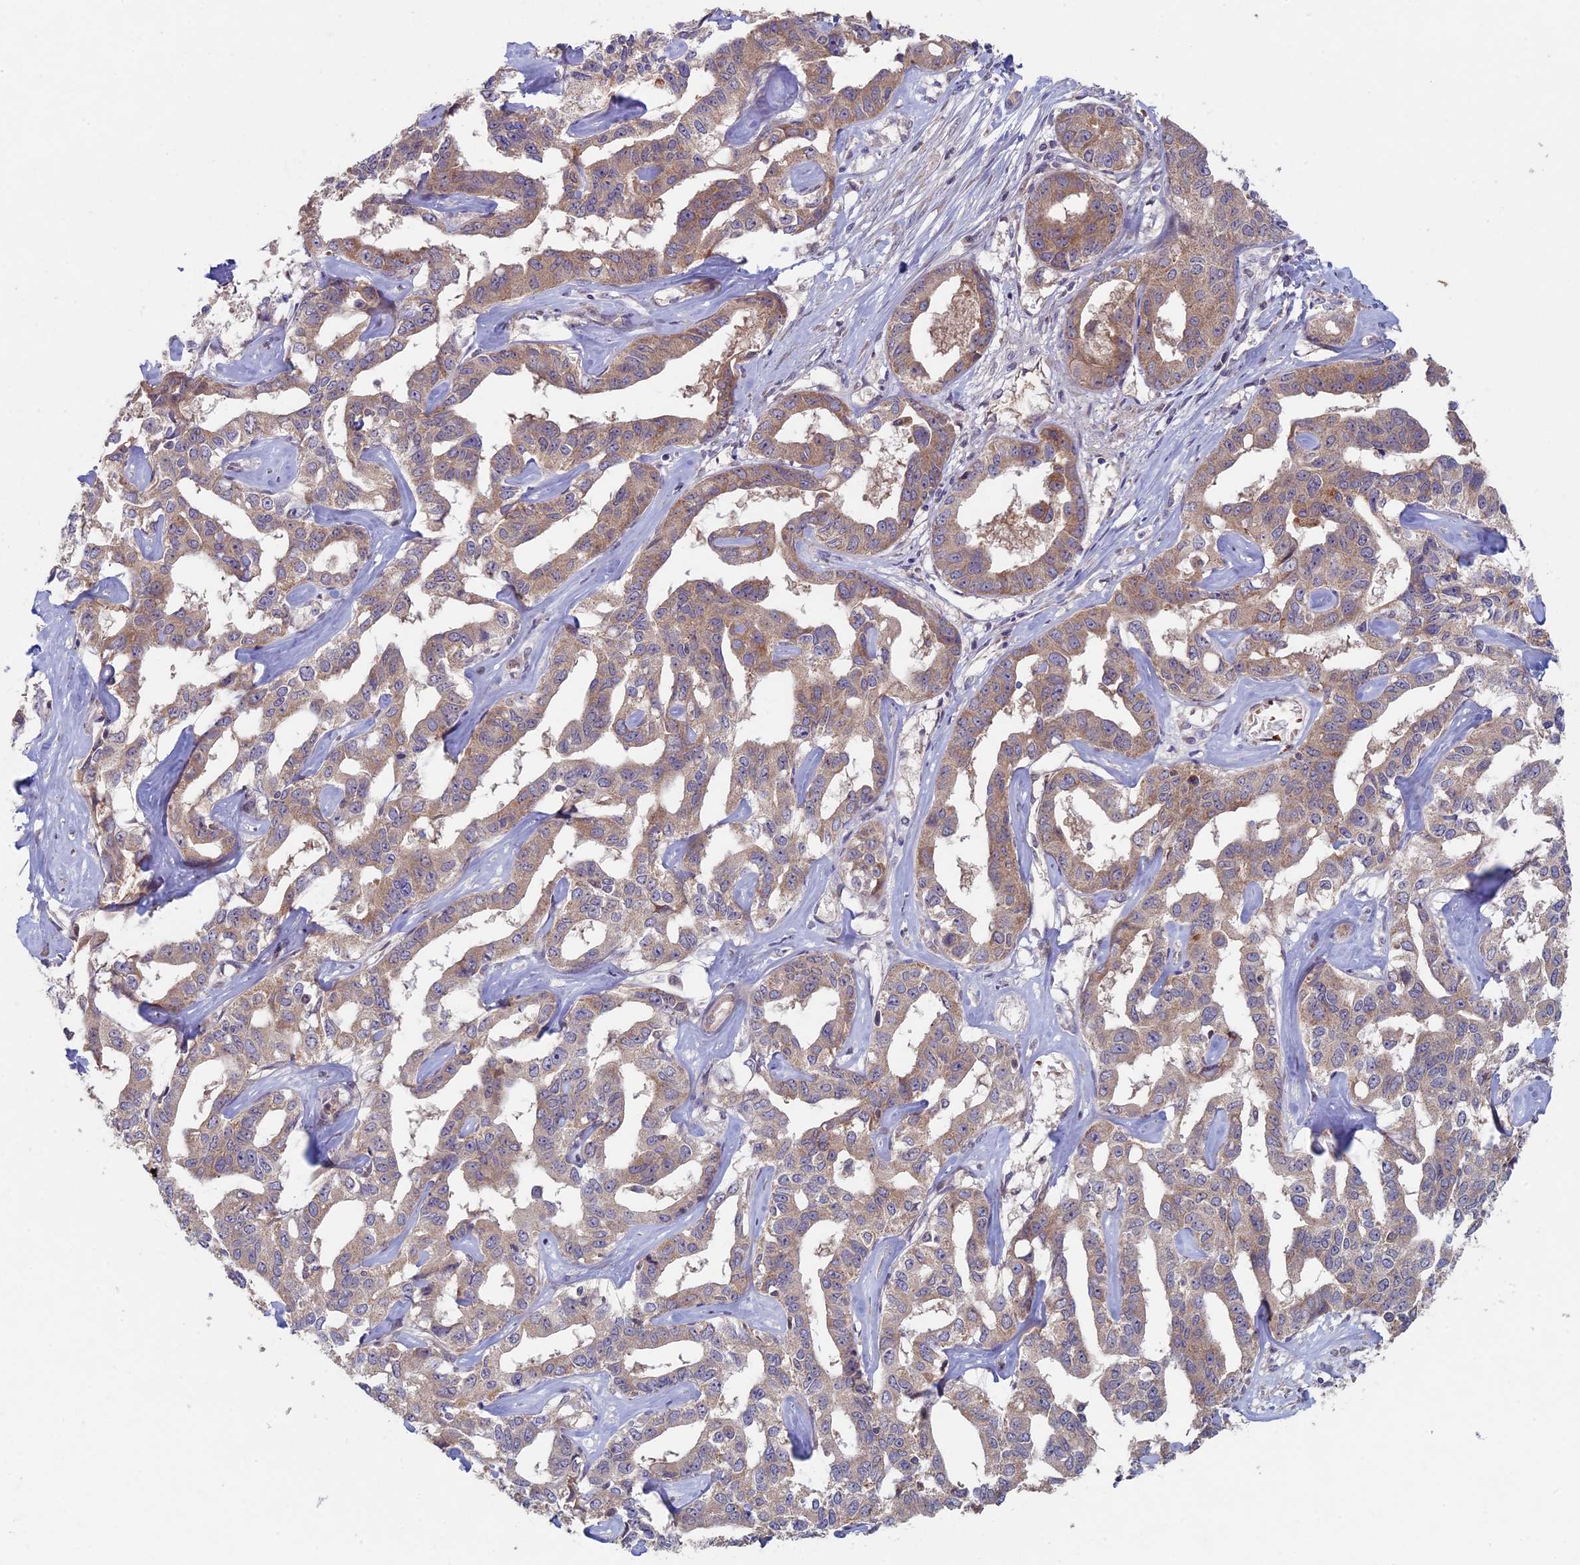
{"staining": {"intensity": "weak", "quantity": "25%-75%", "location": "cytoplasmic/membranous"}, "tissue": "liver cancer", "cell_type": "Tumor cells", "image_type": "cancer", "snomed": [{"axis": "morphology", "description": "Cholangiocarcinoma"}, {"axis": "topography", "description": "Liver"}], "caption": "Immunohistochemical staining of cholangiocarcinoma (liver) demonstrates low levels of weak cytoplasmic/membranous protein expression in approximately 25%-75% of tumor cells.", "gene": "RCCD1", "patient": {"sex": "male", "age": 59}}